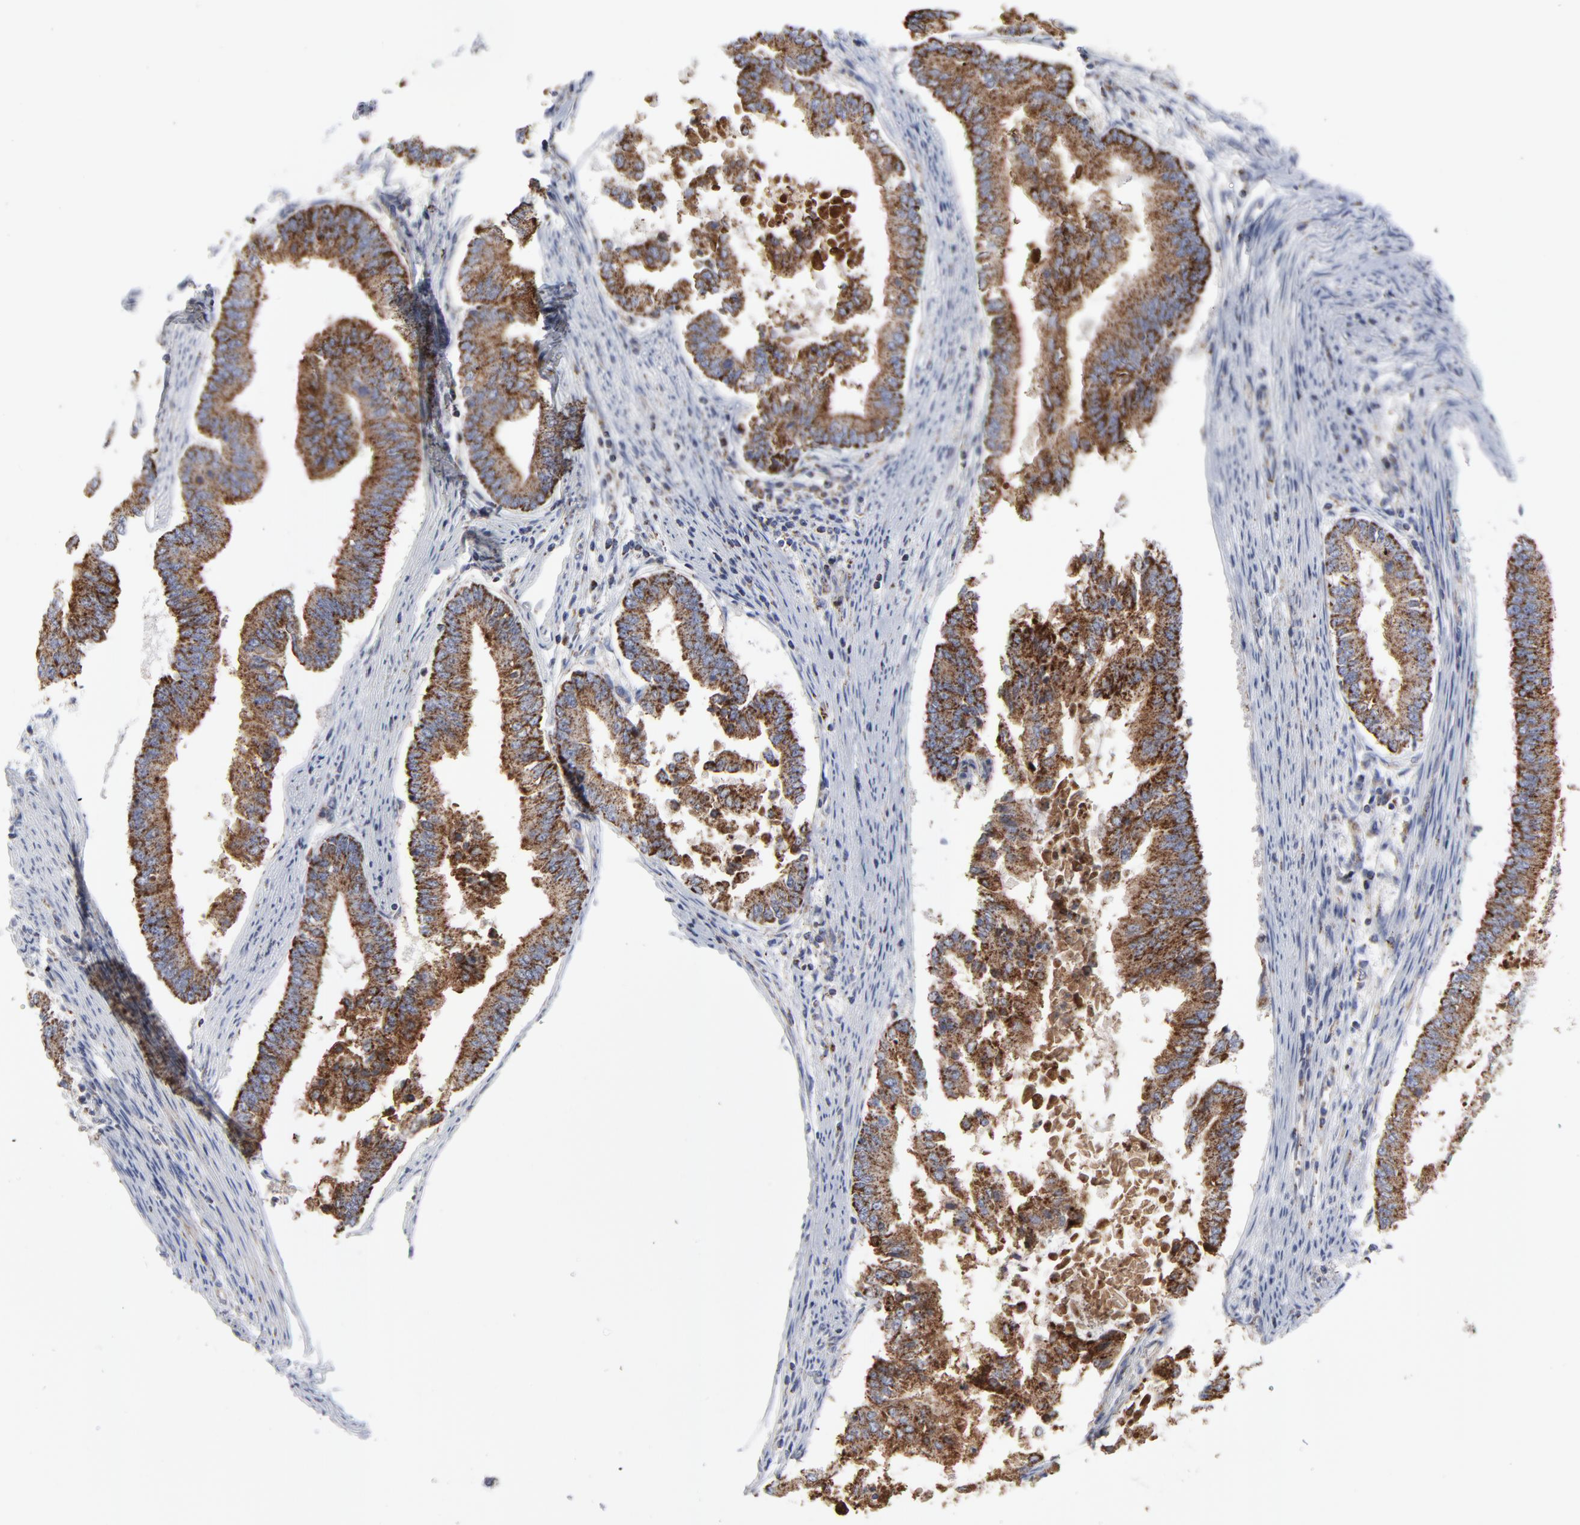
{"staining": {"intensity": "moderate", "quantity": ">75%", "location": "cytoplasmic/membranous"}, "tissue": "endometrial cancer", "cell_type": "Tumor cells", "image_type": "cancer", "snomed": [{"axis": "morphology", "description": "Adenocarcinoma, NOS"}, {"axis": "topography", "description": "Endometrium"}], "caption": "Human adenocarcinoma (endometrial) stained with a brown dye displays moderate cytoplasmic/membranous positive positivity in about >75% of tumor cells.", "gene": "TXNRD2", "patient": {"sex": "female", "age": 63}}